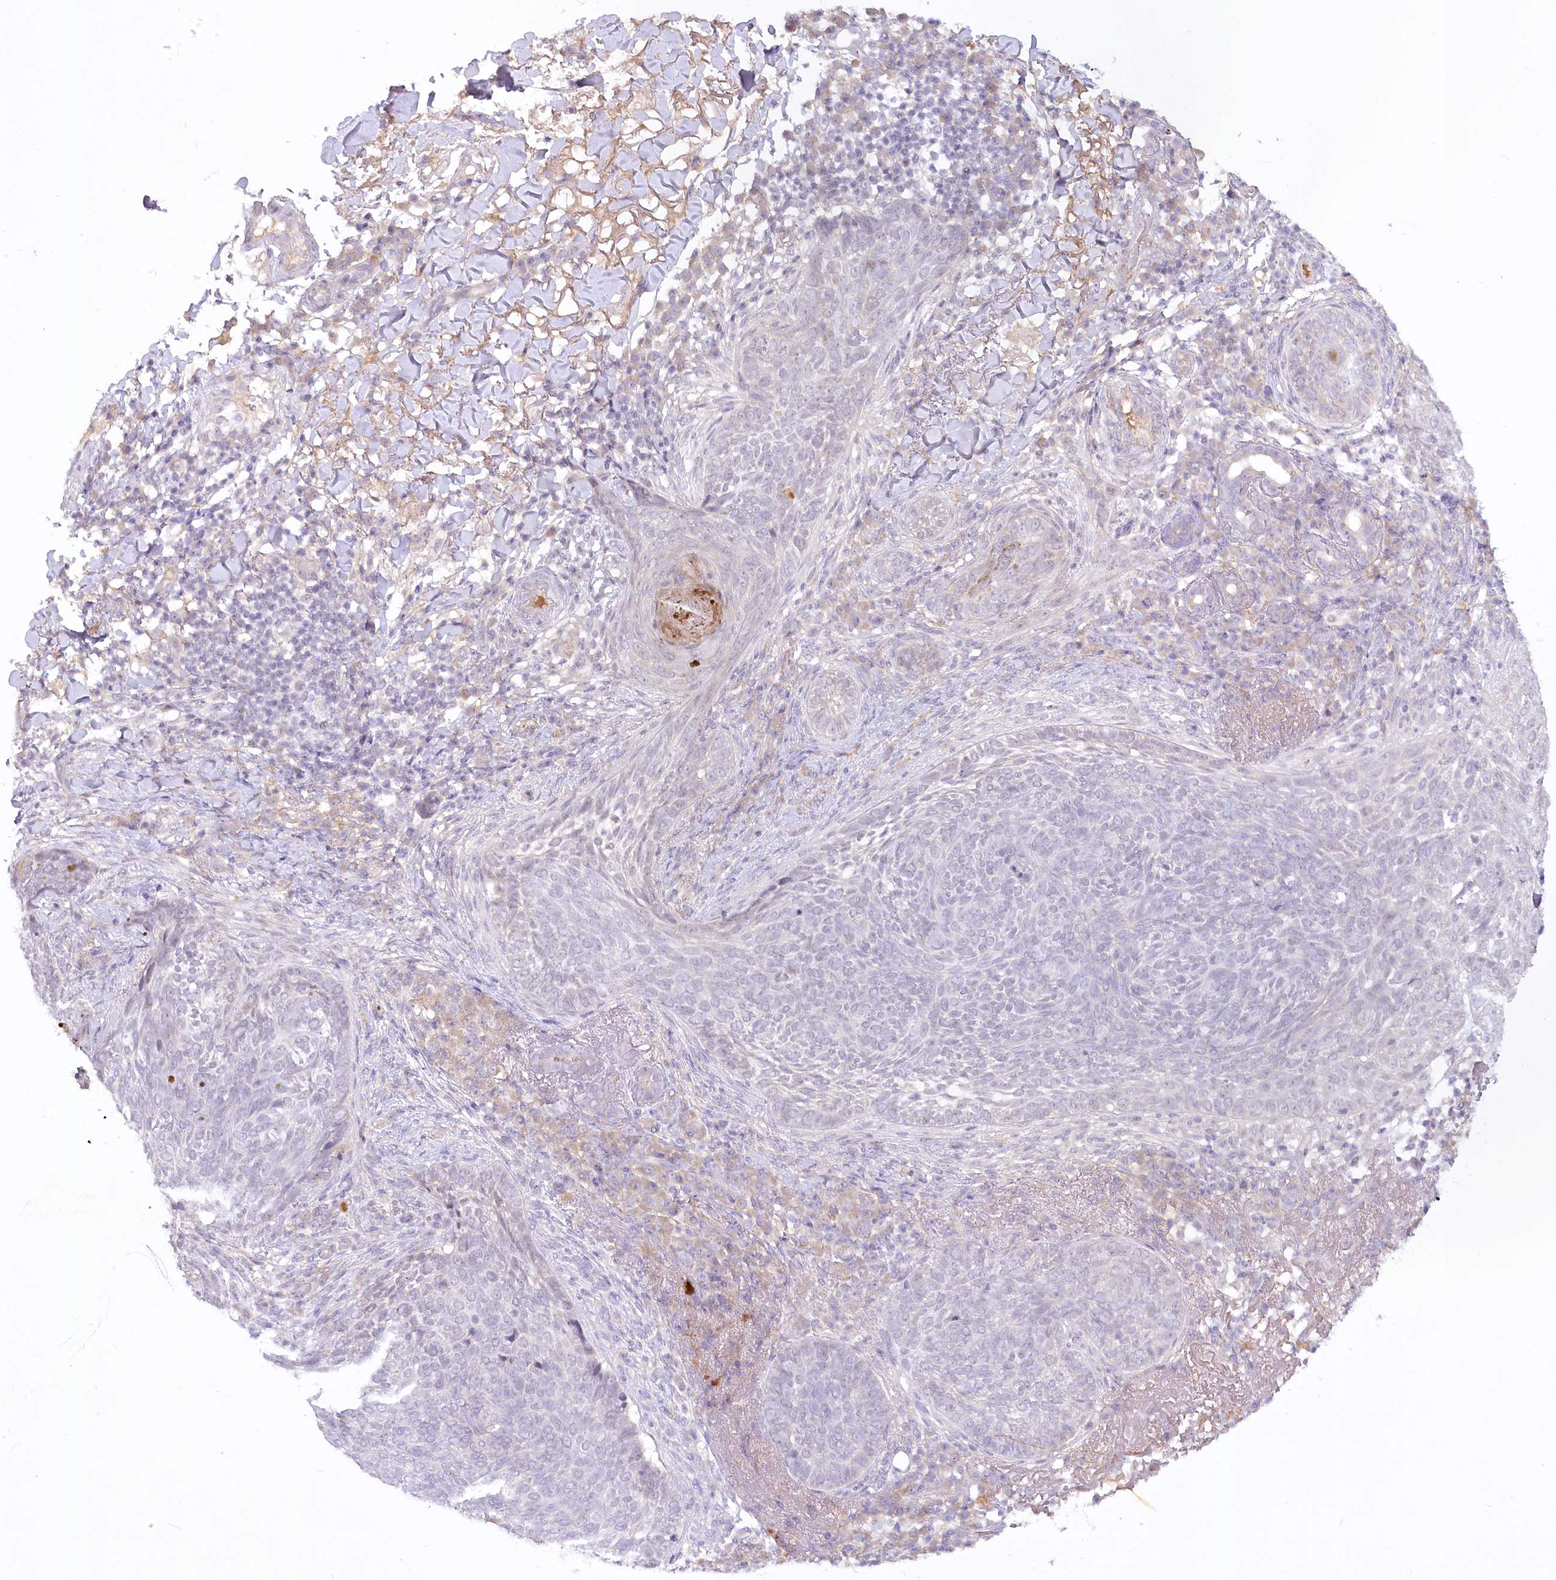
{"staining": {"intensity": "weak", "quantity": "<25%", "location": "cytoplasmic/membranous"}, "tissue": "skin cancer", "cell_type": "Tumor cells", "image_type": "cancer", "snomed": [{"axis": "morphology", "description": "Basal cell carcinoma"}, {"axis": "topography", "description": "Skin"}], "caption": "Tumor cells are negative for brown protein staining in skin cancer (basal cell carcinoma).", "gene": "EFHC2", "patient": {"sex": "male", "age": 85}}